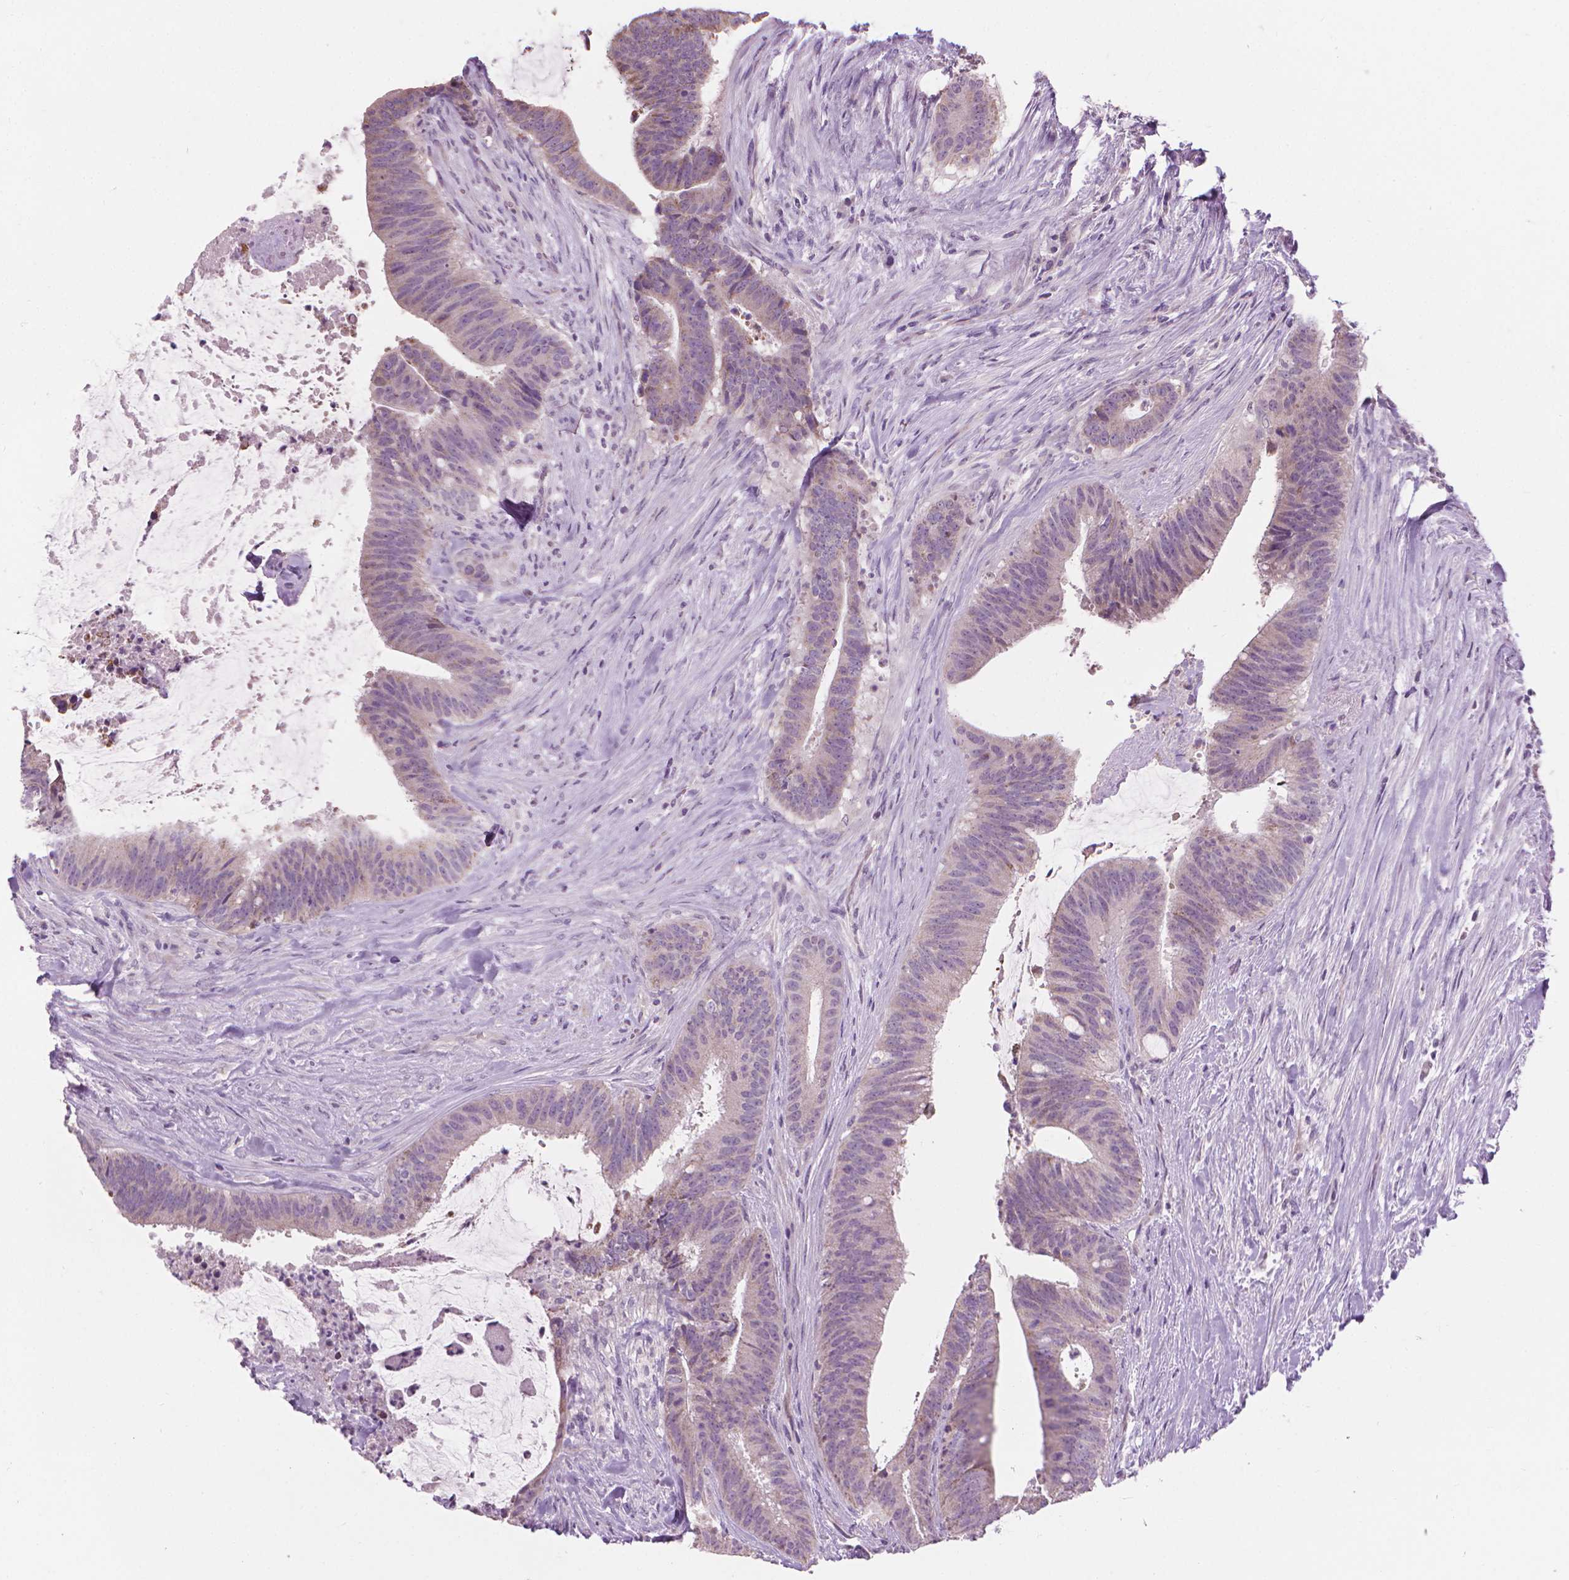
{"staining": {"intensity": "weak", "quantity": "<25%", "location": "cytoplasmic/membranous"}, "tissue": "colorectal cancer", "cell_type": "Tumor cells", "image_type": "cancer", "snomed": [{"axis": "morphology", "description": "Adenocarcinoma, NOS"}, {"axis": "topography", "description": "Colon"}], "caption": "The image reveals no staining of tumor cells in colorectal cancer (adenocarcinoma).", "gene": "CFAP126", "patient": {"sex": "female", "age": 43}}